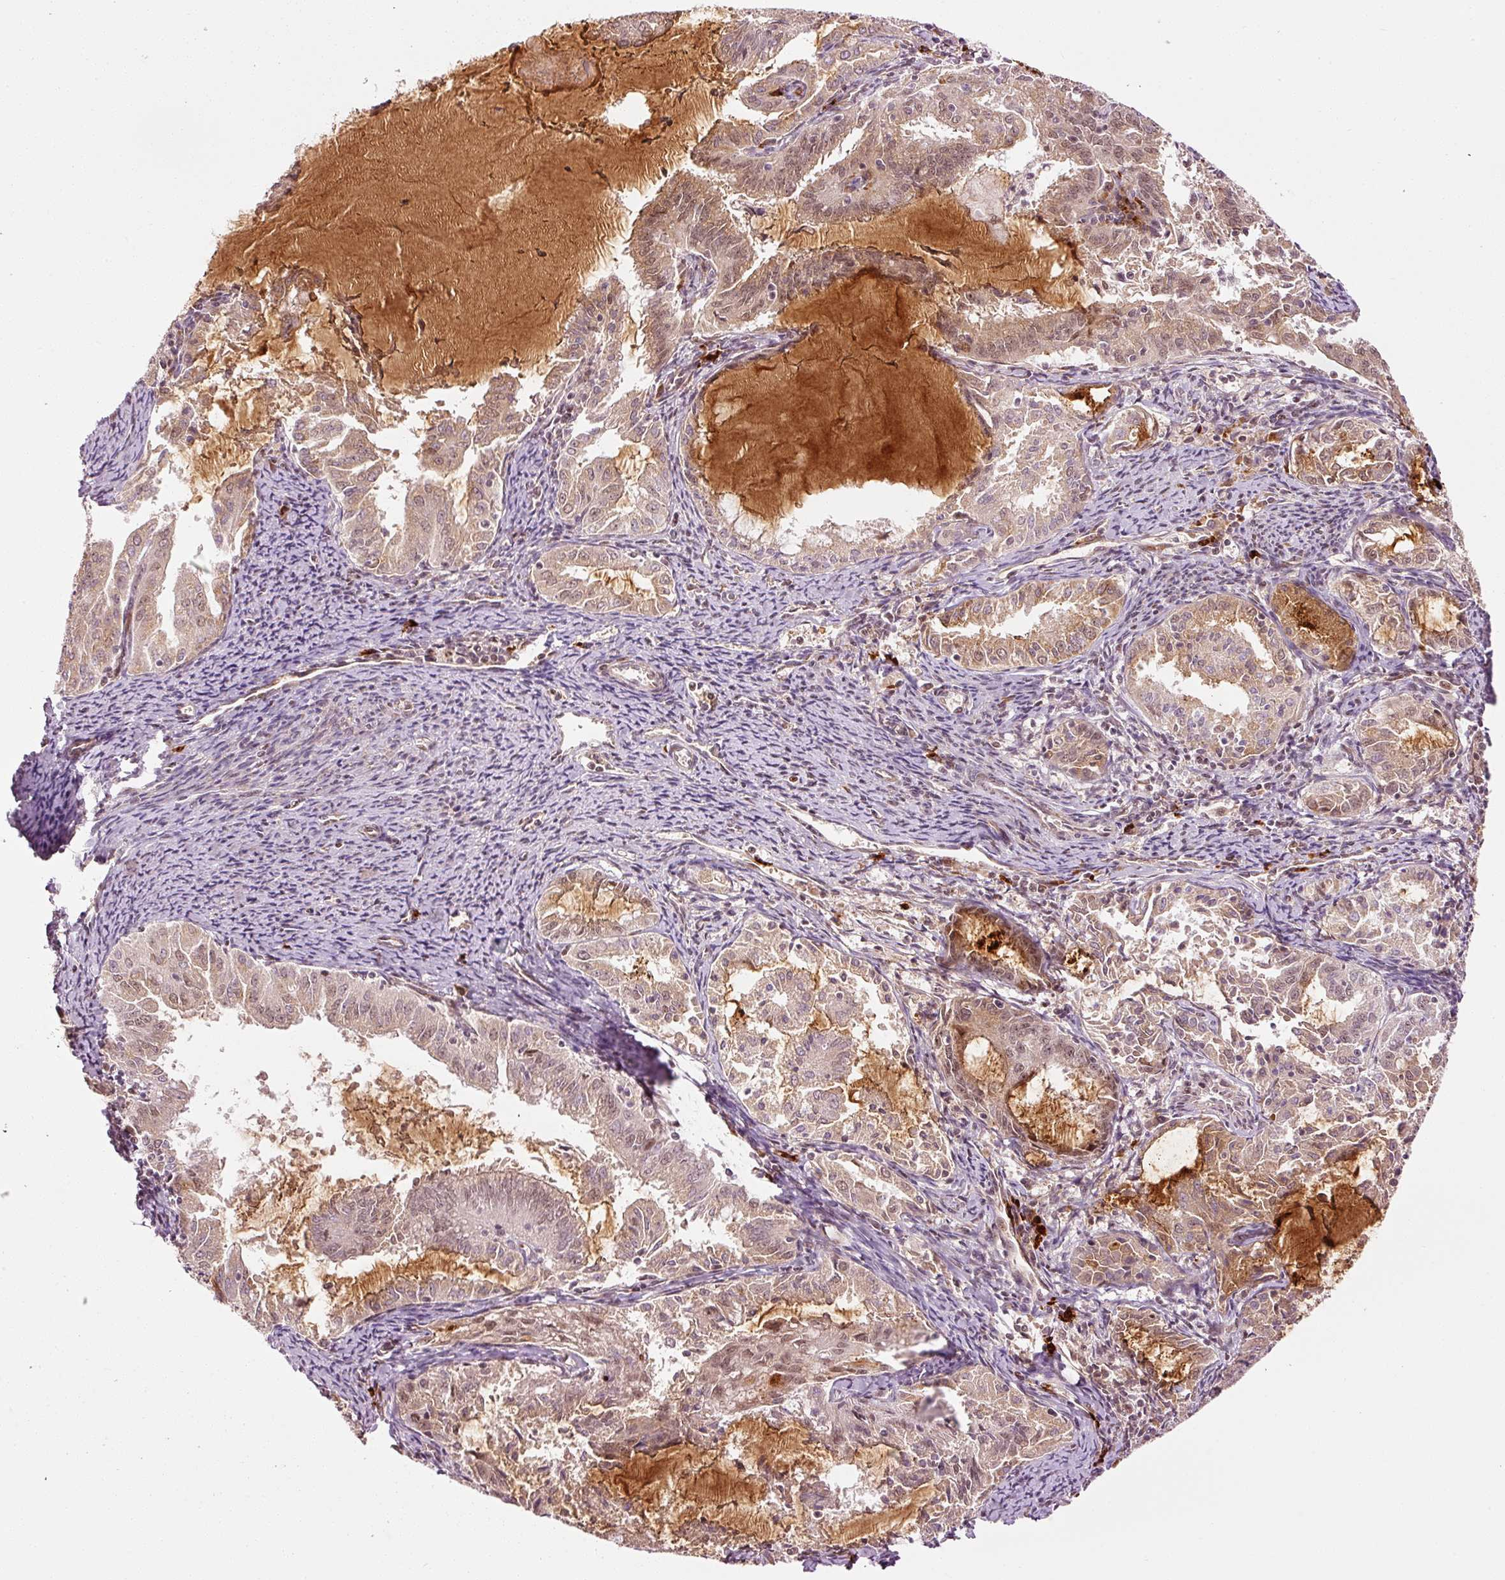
{"staining": {"intensity": "weak", "quantity": "25%-75%", "location": "cytoplasmic/membranous,nuclear"}, "tissue": "endometrial cancer", "cell_type": "Tumor cells", "image_type": "cancer", "snomed": [{"axis": "morphology", "description": "Adenocarcinoma, NOS"}, {"axis": "topography", "description": "Endometrium"}], "caption": "High-magnification brightfield microscopy of endometrial cancer stained with DAB (brown) and counterstained with hematoxylin (blue). tumor cells exhibit weak cytoplasmic/membranous and nuclear expression is seen in about25%-75% of cells.", "gene": "ANKRD20A1", "patient": {"sex": "female", "age": 70}}